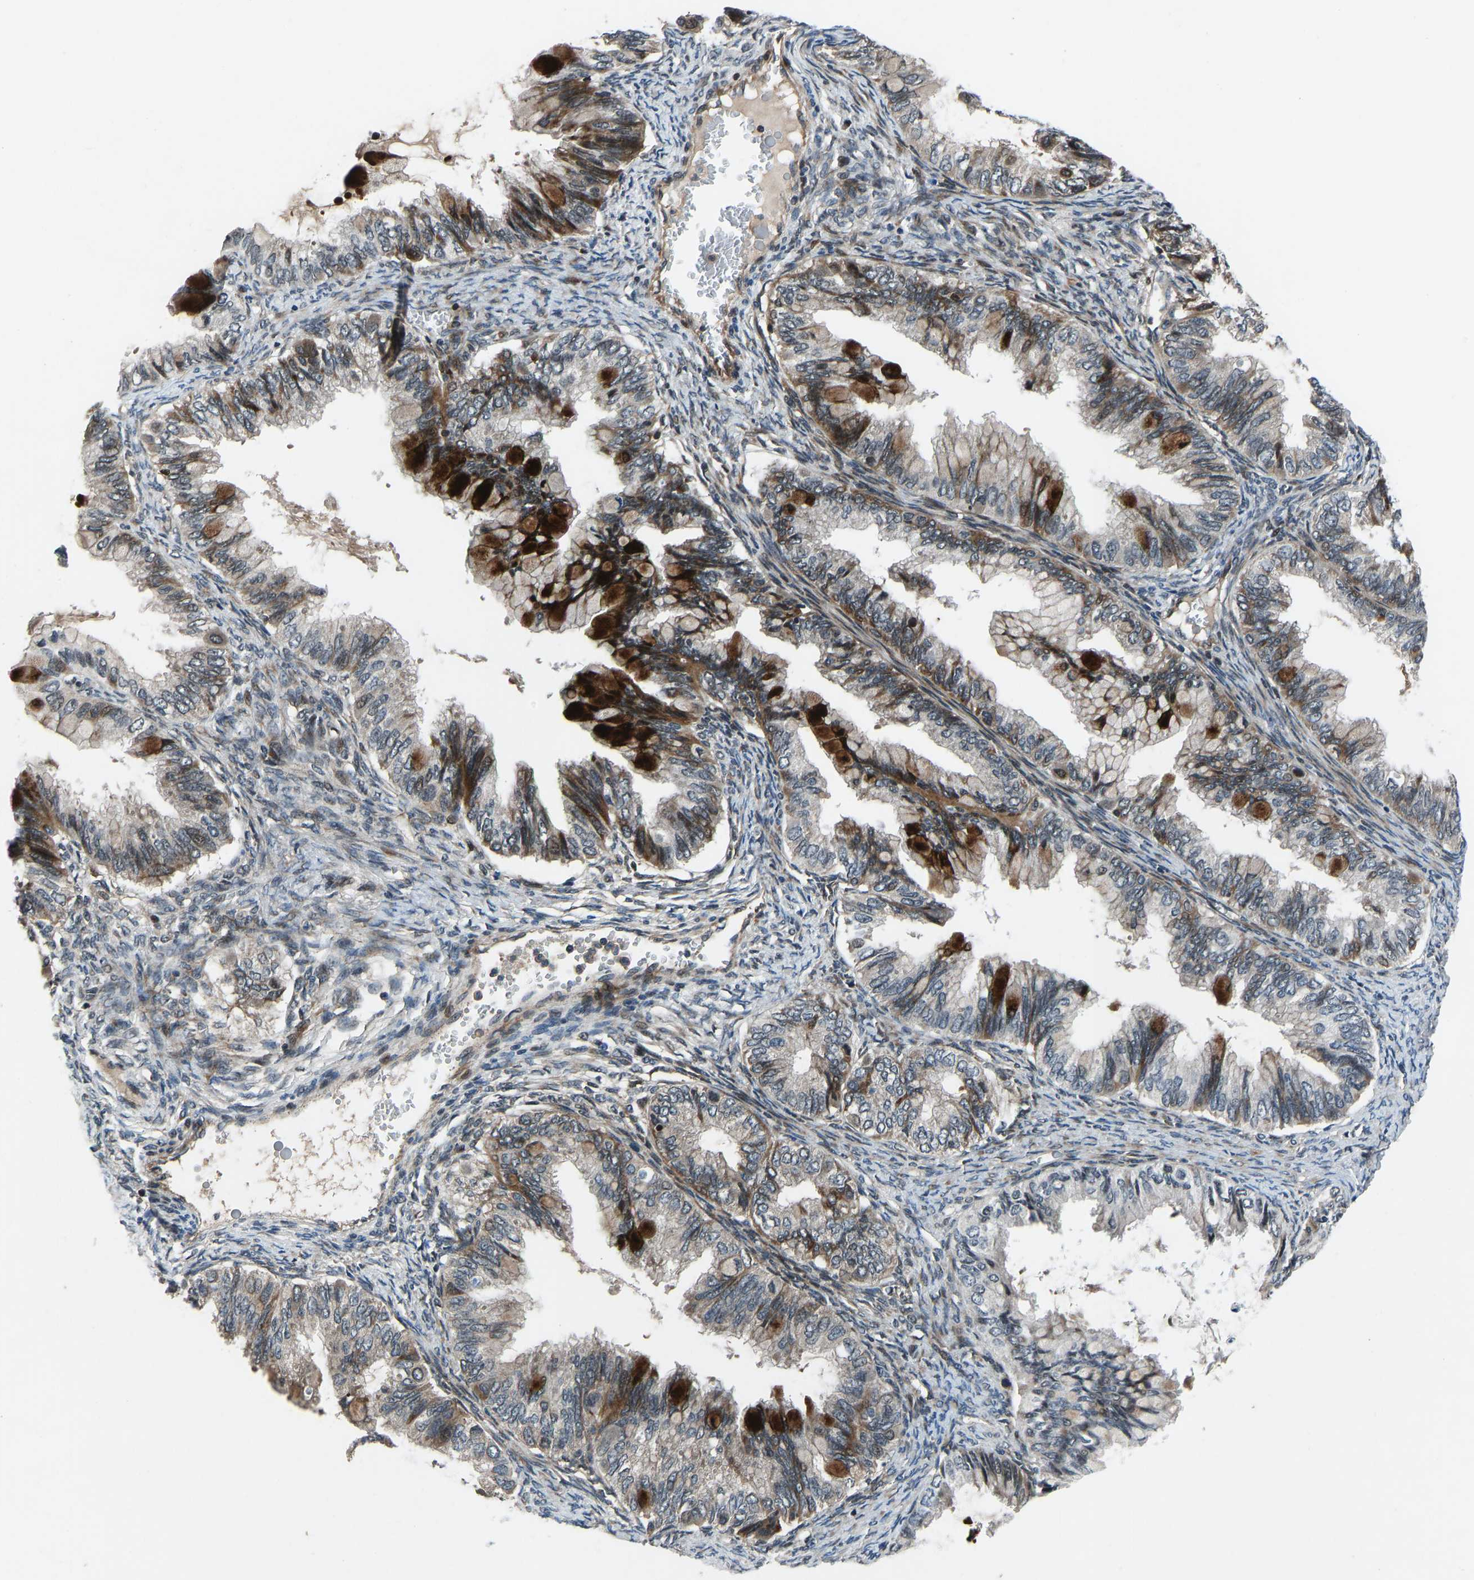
{"staining": {"intensity": "strong", "quantity": ">75%", "location": "cytoplasmic/membranous"}, "tissue": "ovarian cancer", "cell_type": "Tumor cells", "image_type": "cancer", "snomed": [{"axis": "morphology", "description": "Cystadenocarcinoma, mucinous, NOS"}, {"axis": "topography", "description": "Ovary"}], "caption": "DAB immunohistochemical staining of human ovarian cancer (mucinous cystadenocarcinoma) demonstrates strong cytoplasmic/membranous protein staining in about >75% of tumor cells.", "gene": "RLIM", "patient": {"sex": "female", "age": 80}}